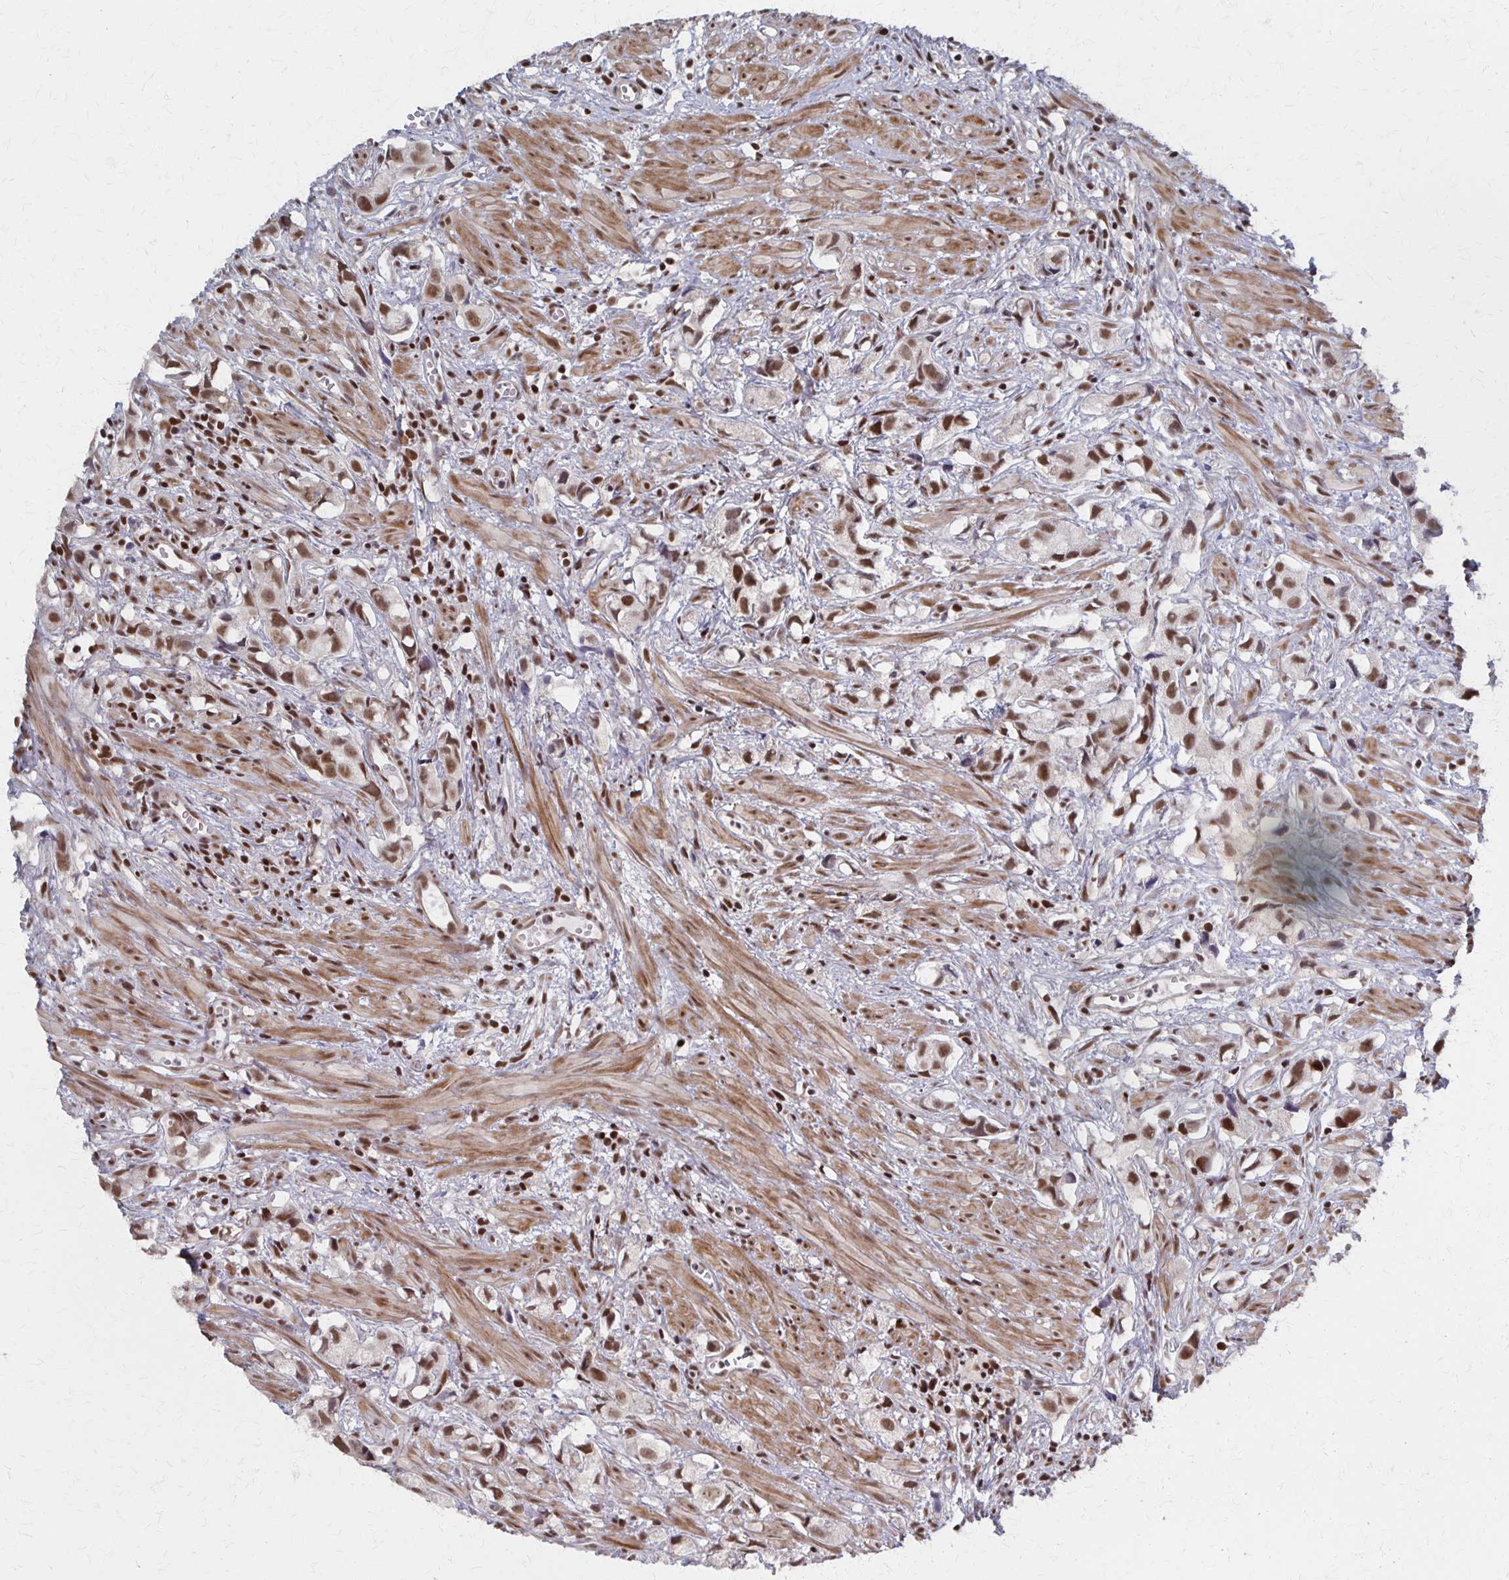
{"staining": {"intensity": "moderate", "quantity": ">75%", "location": "nuclear"}, "tissue": "prostate cancer", "cell_type": "Tumor cells", "image_type": "cancer", "snomed": [{"axis": "morphology", "description": "Adenocarcinoma, High grade"}, {"axis": "topography", "description": "Prostate"}], "caption": "Protein staining demonstrates moderate nuclear staining in about >75% of tumor cells in high-grade adenocarcinoma (prostate).", "gene": "GTF2B", "patient": {"sex": "male", "age": 58}}